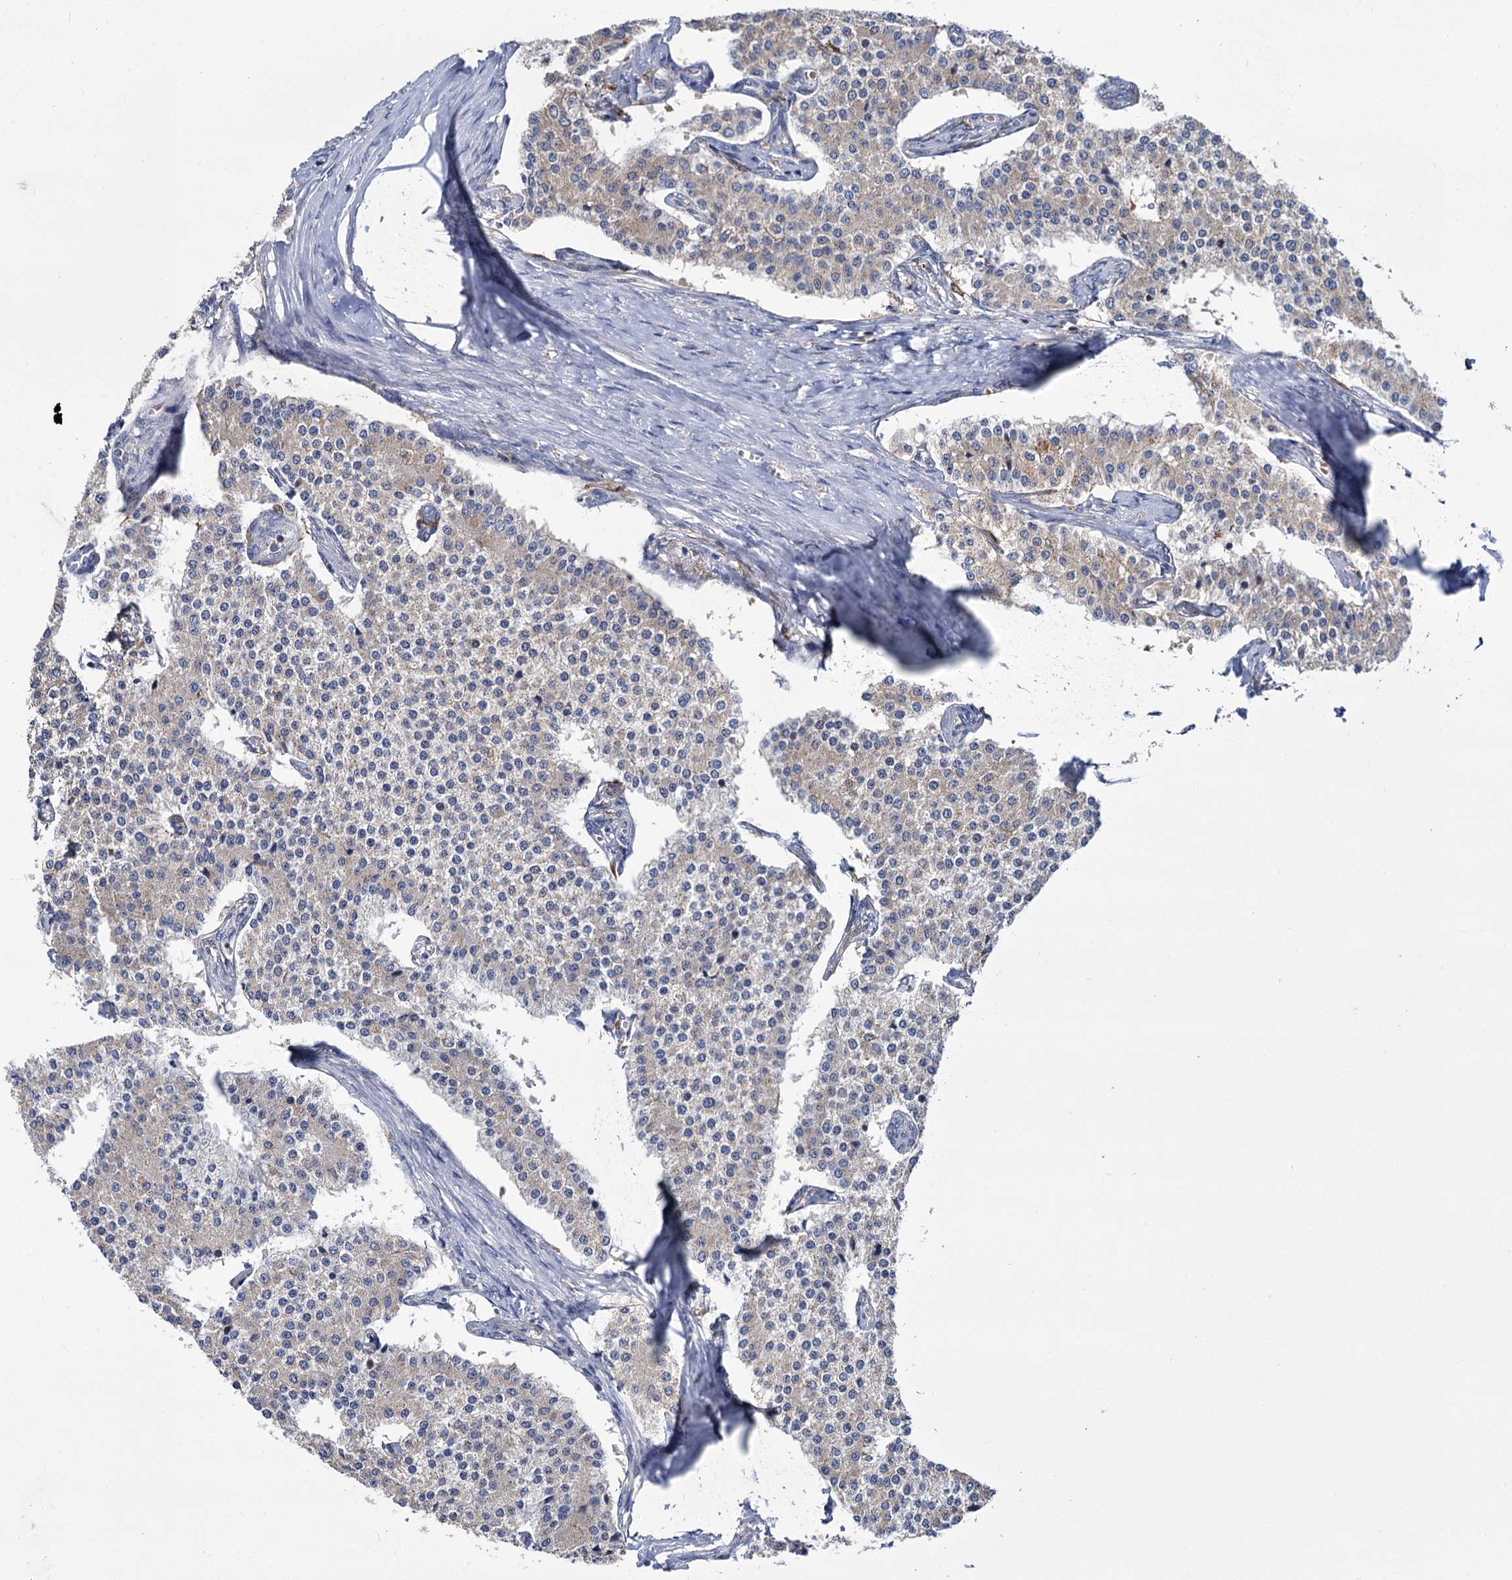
{"staining": {"intensity": "negative", "quantity": "none", "location": "none"}, "tissue": "carcinoid", "cell_type": "Tumor cells", "image_type": "cancer", "snomed": [{"axis": "morphology", "description": "Carcinoid, malignant, NOS"}, {"axis": "topography", "description": "Colon"}], "caption": "Tumor cells show no significant protein positivity in carcinoid.", "gene": "GCLC", "patient": {"sex": "female", "age": 52}}